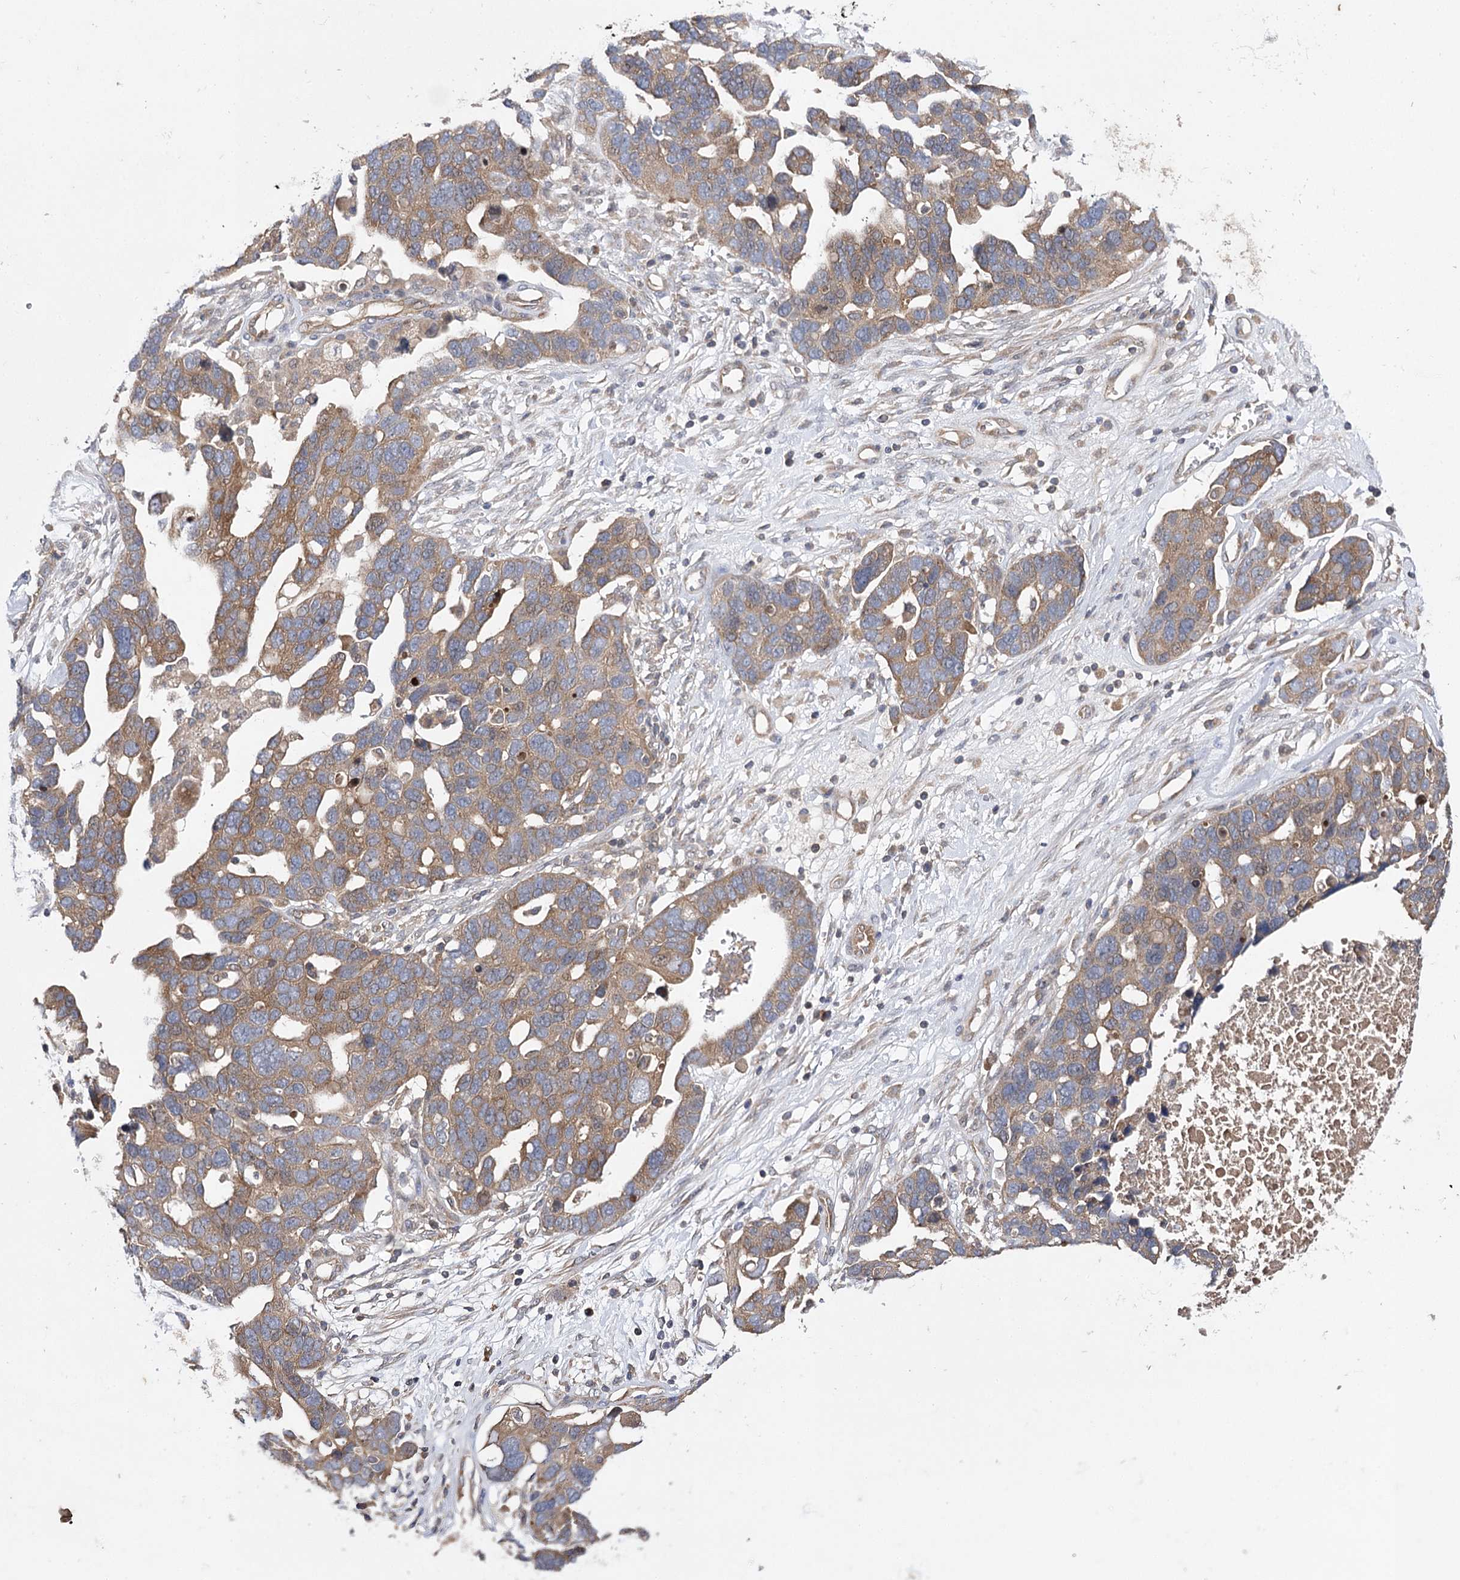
{"staining": {"intensity": "moderate", "quantity": ">75%", "location": "cytoplasmic/membranous"}, "tissue": "ovarian cancer", "cell_type": "Tumor cells", "image_type": "cancer", "snomed": [{"axis": "morphology", "description": "Cystadenocarcinoma, serous, NOS"}, {"axis": "topography", "description": "Ovary"}], "caption": "Immunohistochemistry of ovarian serous cystadenocarcinoma reveals medium levels of moderate cytoplasmic/membranous positivity in about >75% of tumor cells.", "gene": "BCR", "patient": {"sex": "female", "age": 54}}